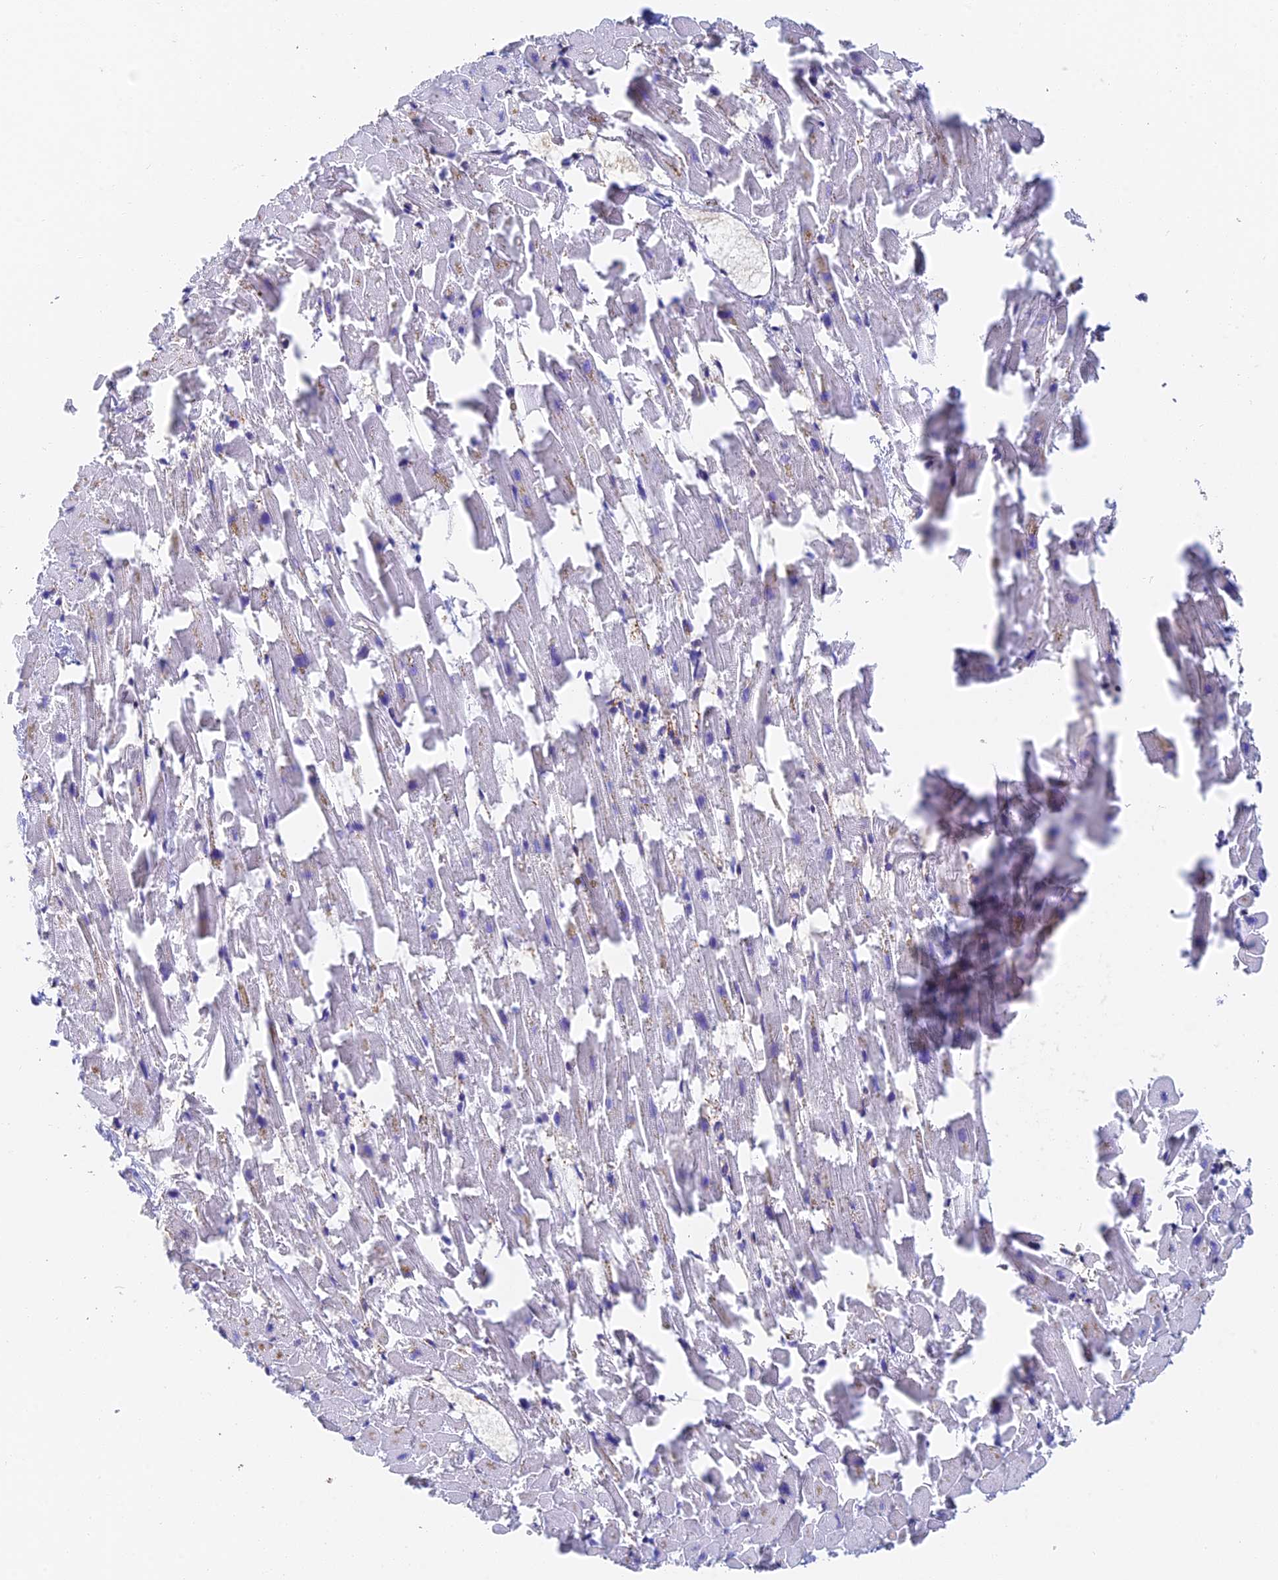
{"staining": {"intensity": "moderate", "quantity": "<25%", "location": "cytoplasmic/membranous"}, "tissue": "heart muscle", "cell_type": "Cardiomyocytes", "image_type": "normal", "snomed": [{"axis": "morphology", "description": "Normal tissue, NOS"}, {"axis": "topography", "description": "Heart"}], "caption": "Moderate cytoplasmic/membranous staining for a protein is seen in approximately <25% of cardiomyocytes of unremarkable heart muscle using immunohistochemistry (IHC).", "gene": "DCTN2", "patient": {"sex": "female", "age": 64}}